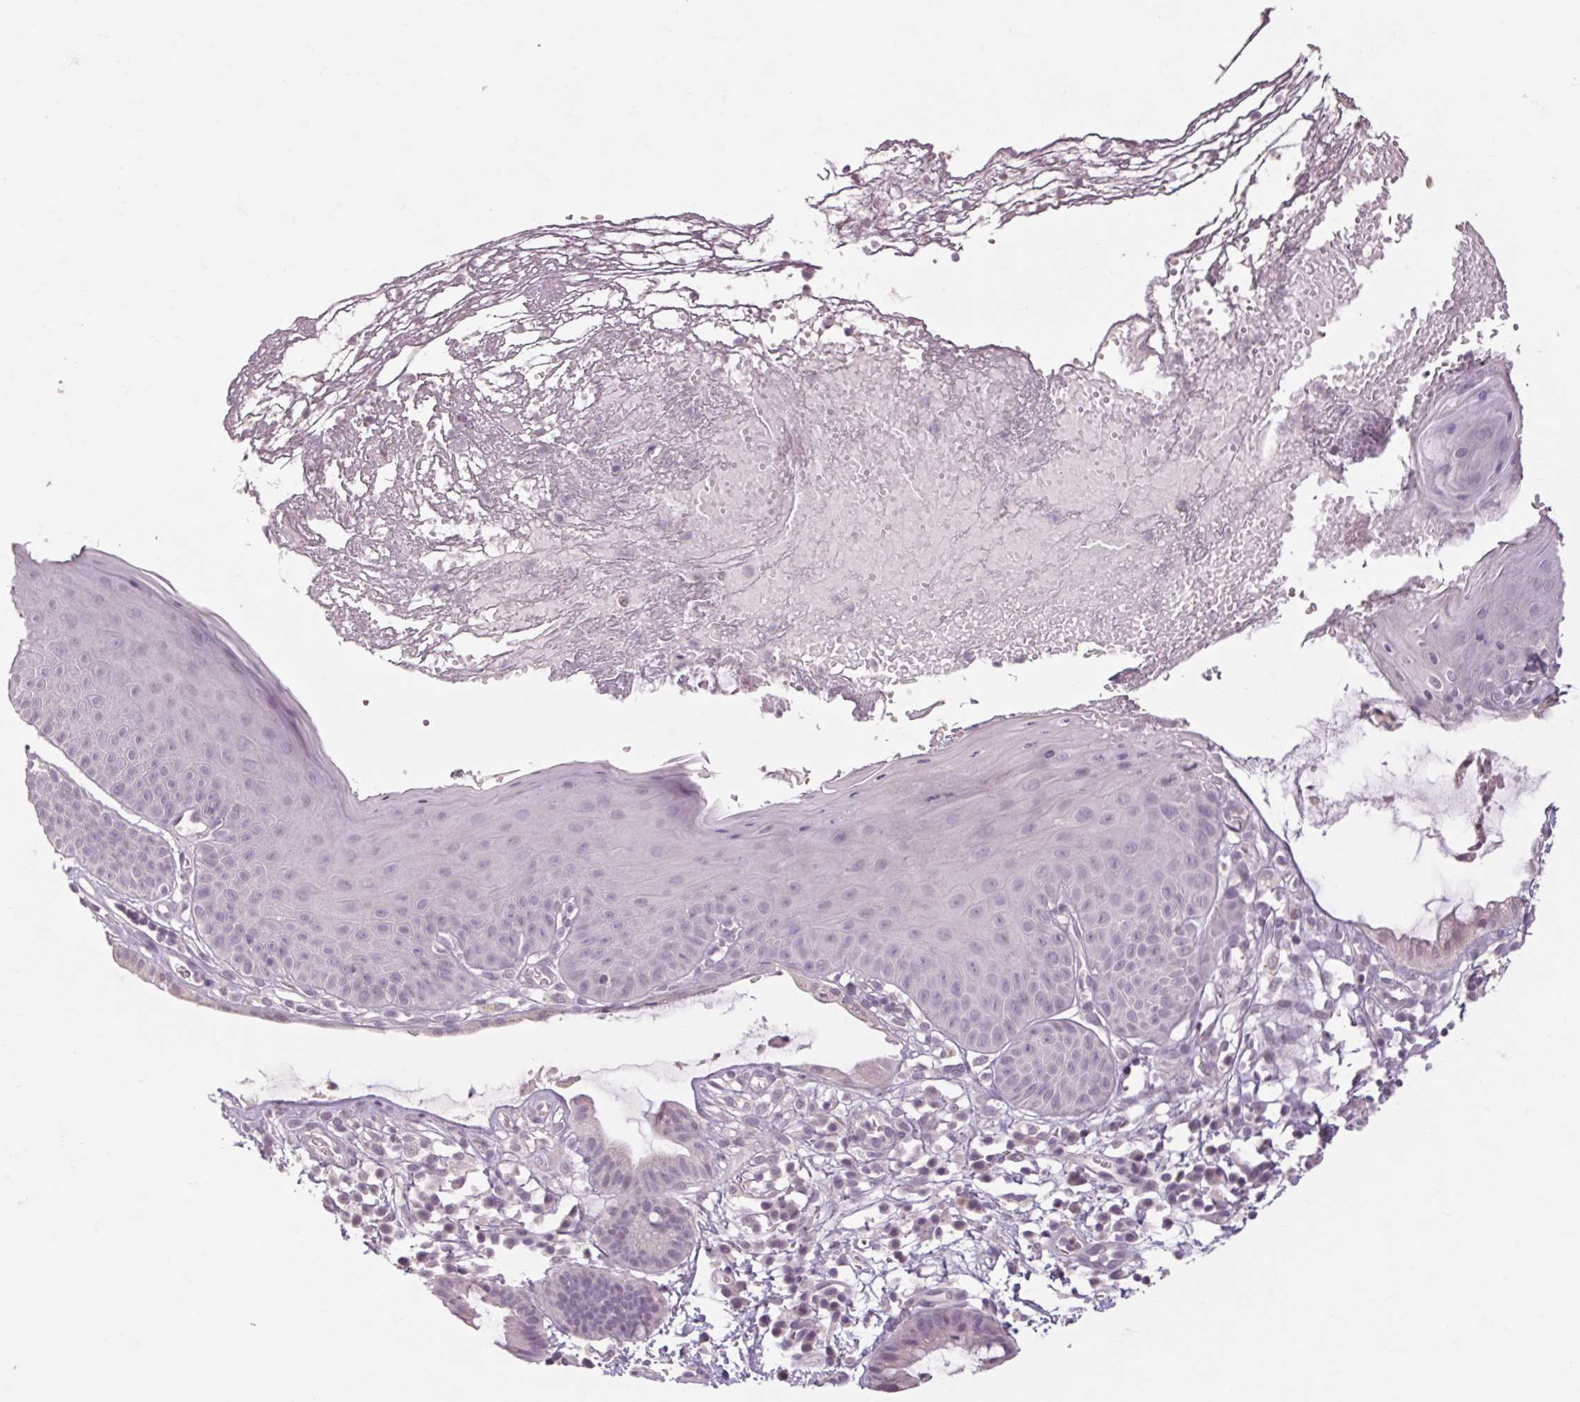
{"staining": {"intensity": "negative", "quantity": "none", "location": "none"}, "tissue": "skin", "cell_type": "Epidermal cells", "image_type": "normal", "snomed": [{"axis": "morphology", "description": "Normal tissue, NOS"}, {"axis": "topography", "description": "Anal"}], "caption": "A high-resolution micrograph shows immunohistochemistry staining of unremarkable skin, which displays no significant expression in epidermal cells. The staining is performed using DAB (3,3'-diaminobenzidine) brown chromogen with nuclei counter-stained in using hematoxylin.", "gene": "POMC", "patient": {"sex": "male", "age": 53}}